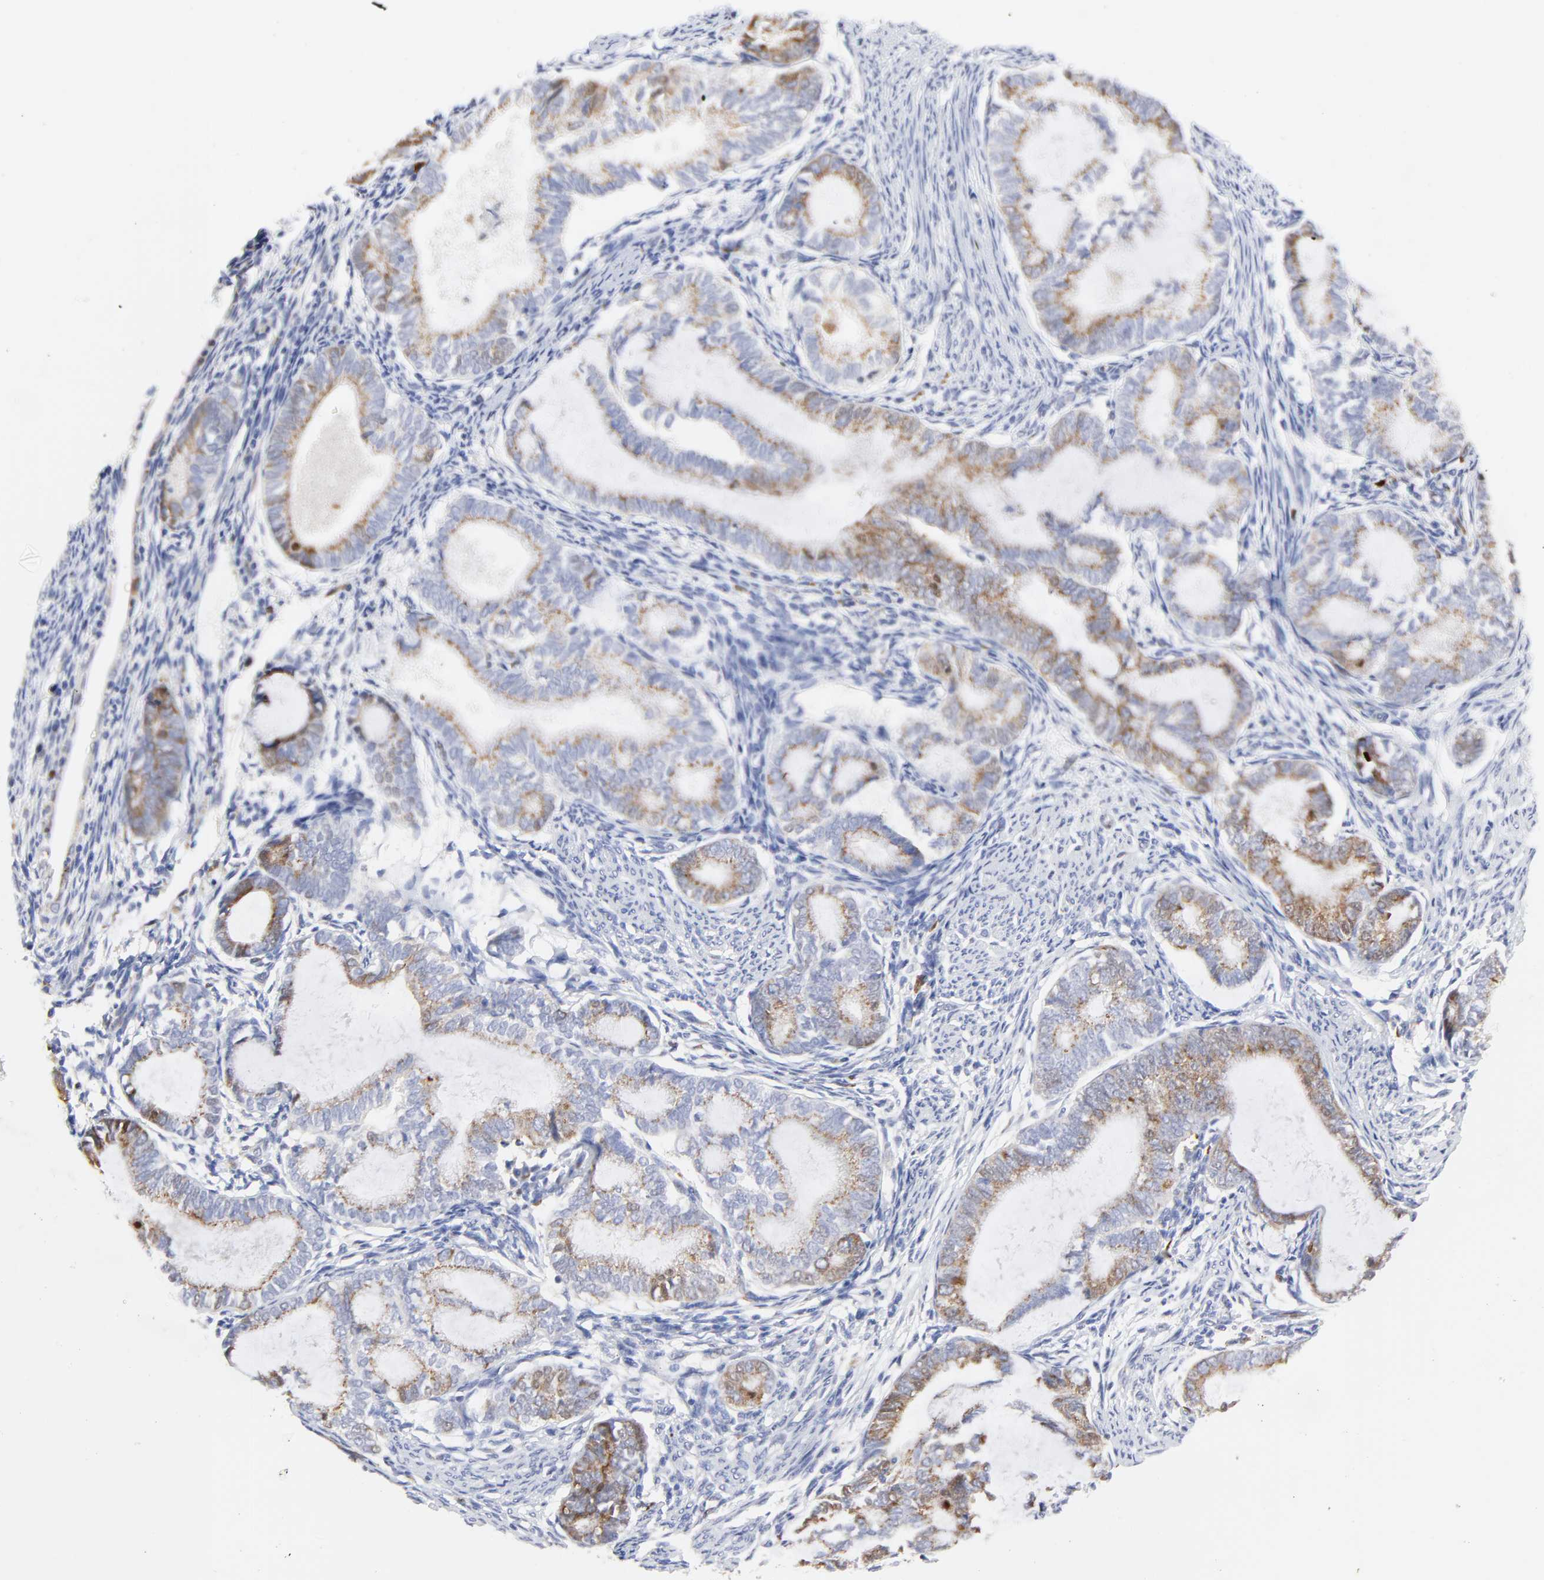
{"staining": {"intensity": "moderate", "quantity": "25%-75%", "location": "cytoplasmic/membranous"}, "tissue": "endometrial cancer", "cell_type": "Tumor cells", "image_type": "cancer", "snomed": [{"axis": "morphology", "description": "Adenocarcinoma, NOS"}, {"axis": "topography", "description": "Endometrium"}], "caption": "Brown immunohistochemical staining in endometrial adenocarcinoma exhibits moderate cytoplasmic/membranous staining in about 25%-75% of tumor cells.", "gene": "NCAPH", "patient": {"sex": "female", "age": 63}}